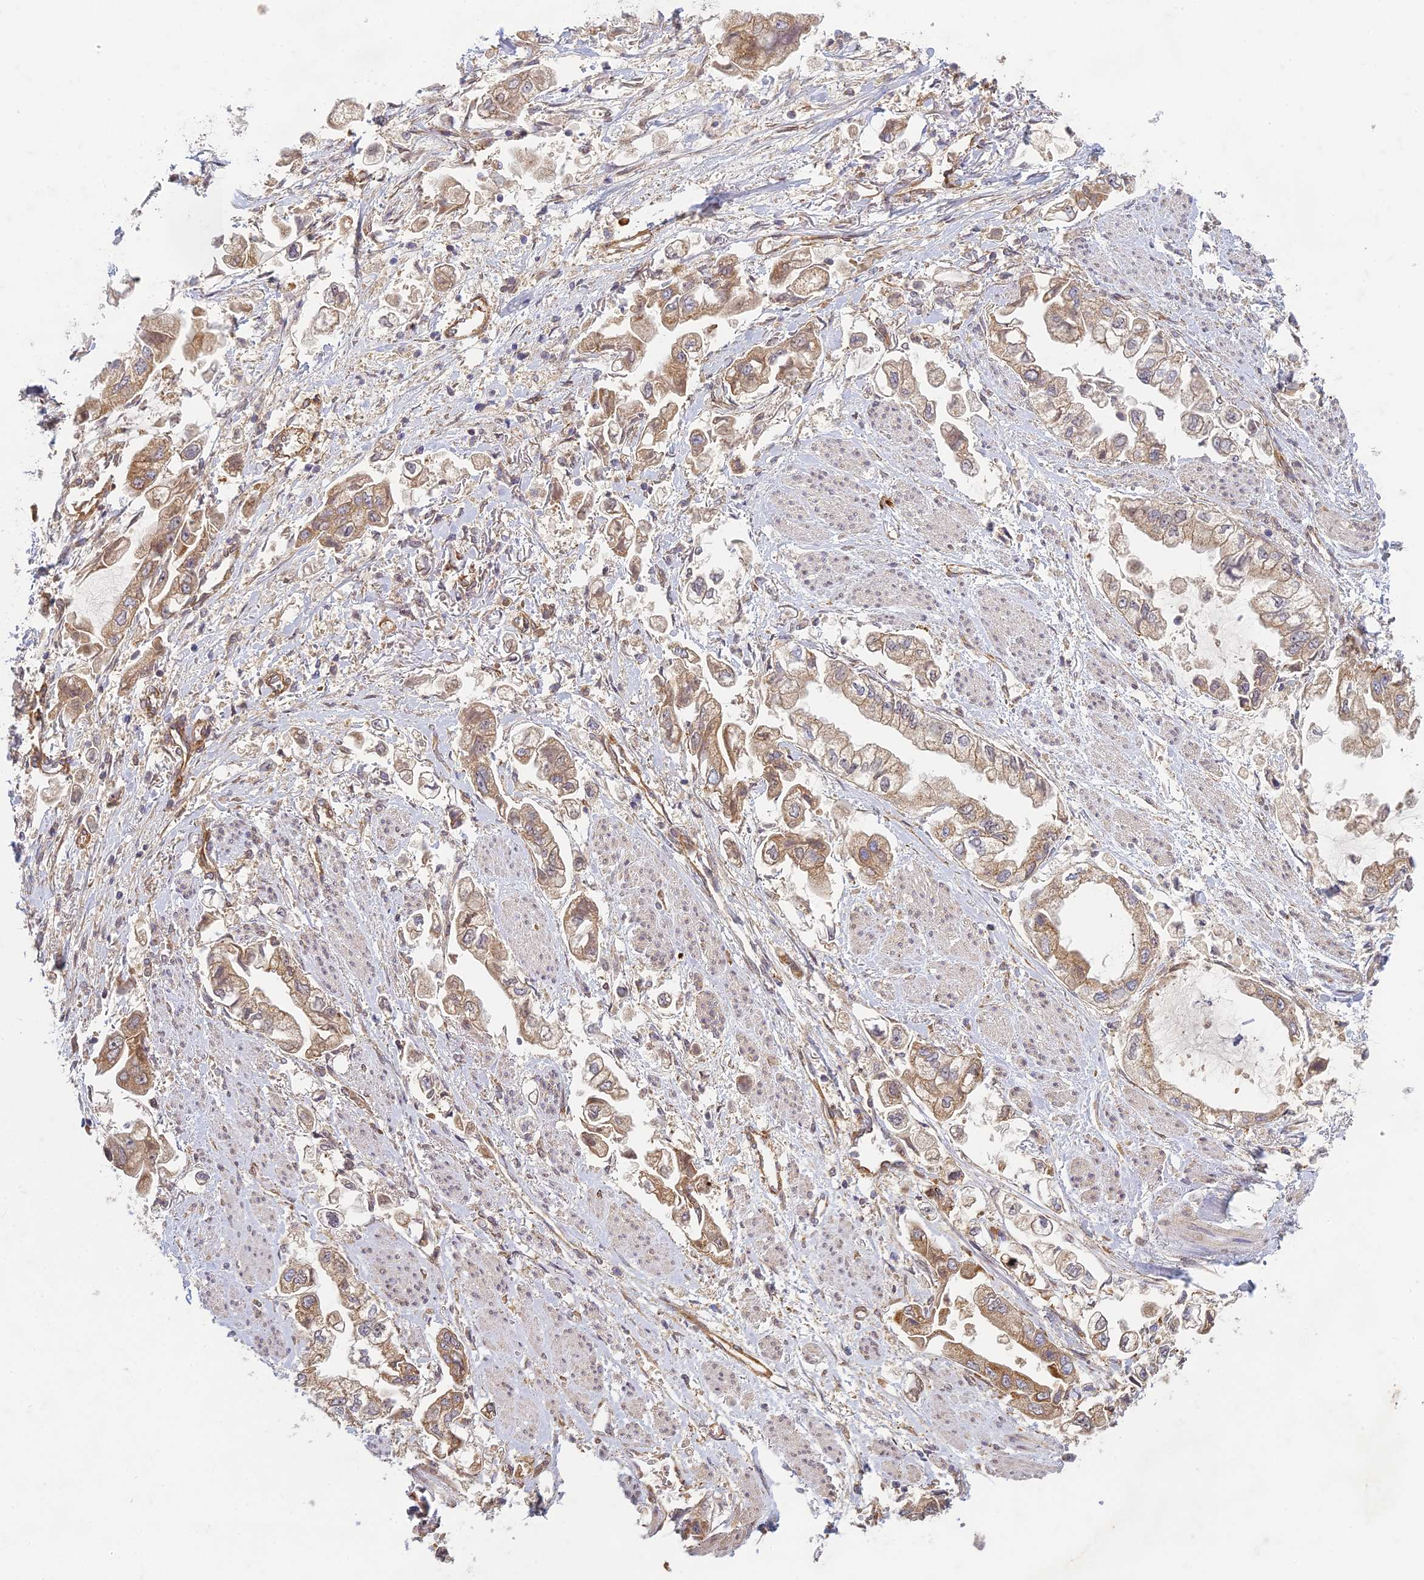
{"staining": {"intensity": "moderate", "quantity": "25%-75%", "location": "cytoplasmic/membranous"}, "tissue": "stomach cancer", "cell_type": "Tumor cells", "image_type": "cancer", "snomed": [{"axis": "morphology", "description": "Adenocarcinoma, NOS"}, {"axis": "topography", "description": "Stomach"}], "caption": "An immunohistochemistry (IHC) photomicrograph of neoplastic tissue is shown. Protein staining in brown highlights moderate cytoplasmic/membranous positivity in stomach cancer (adenocarcinoma) within tumor cells.", "gene": "TCF25", "patient": {"sex": "male", "age": 62}}